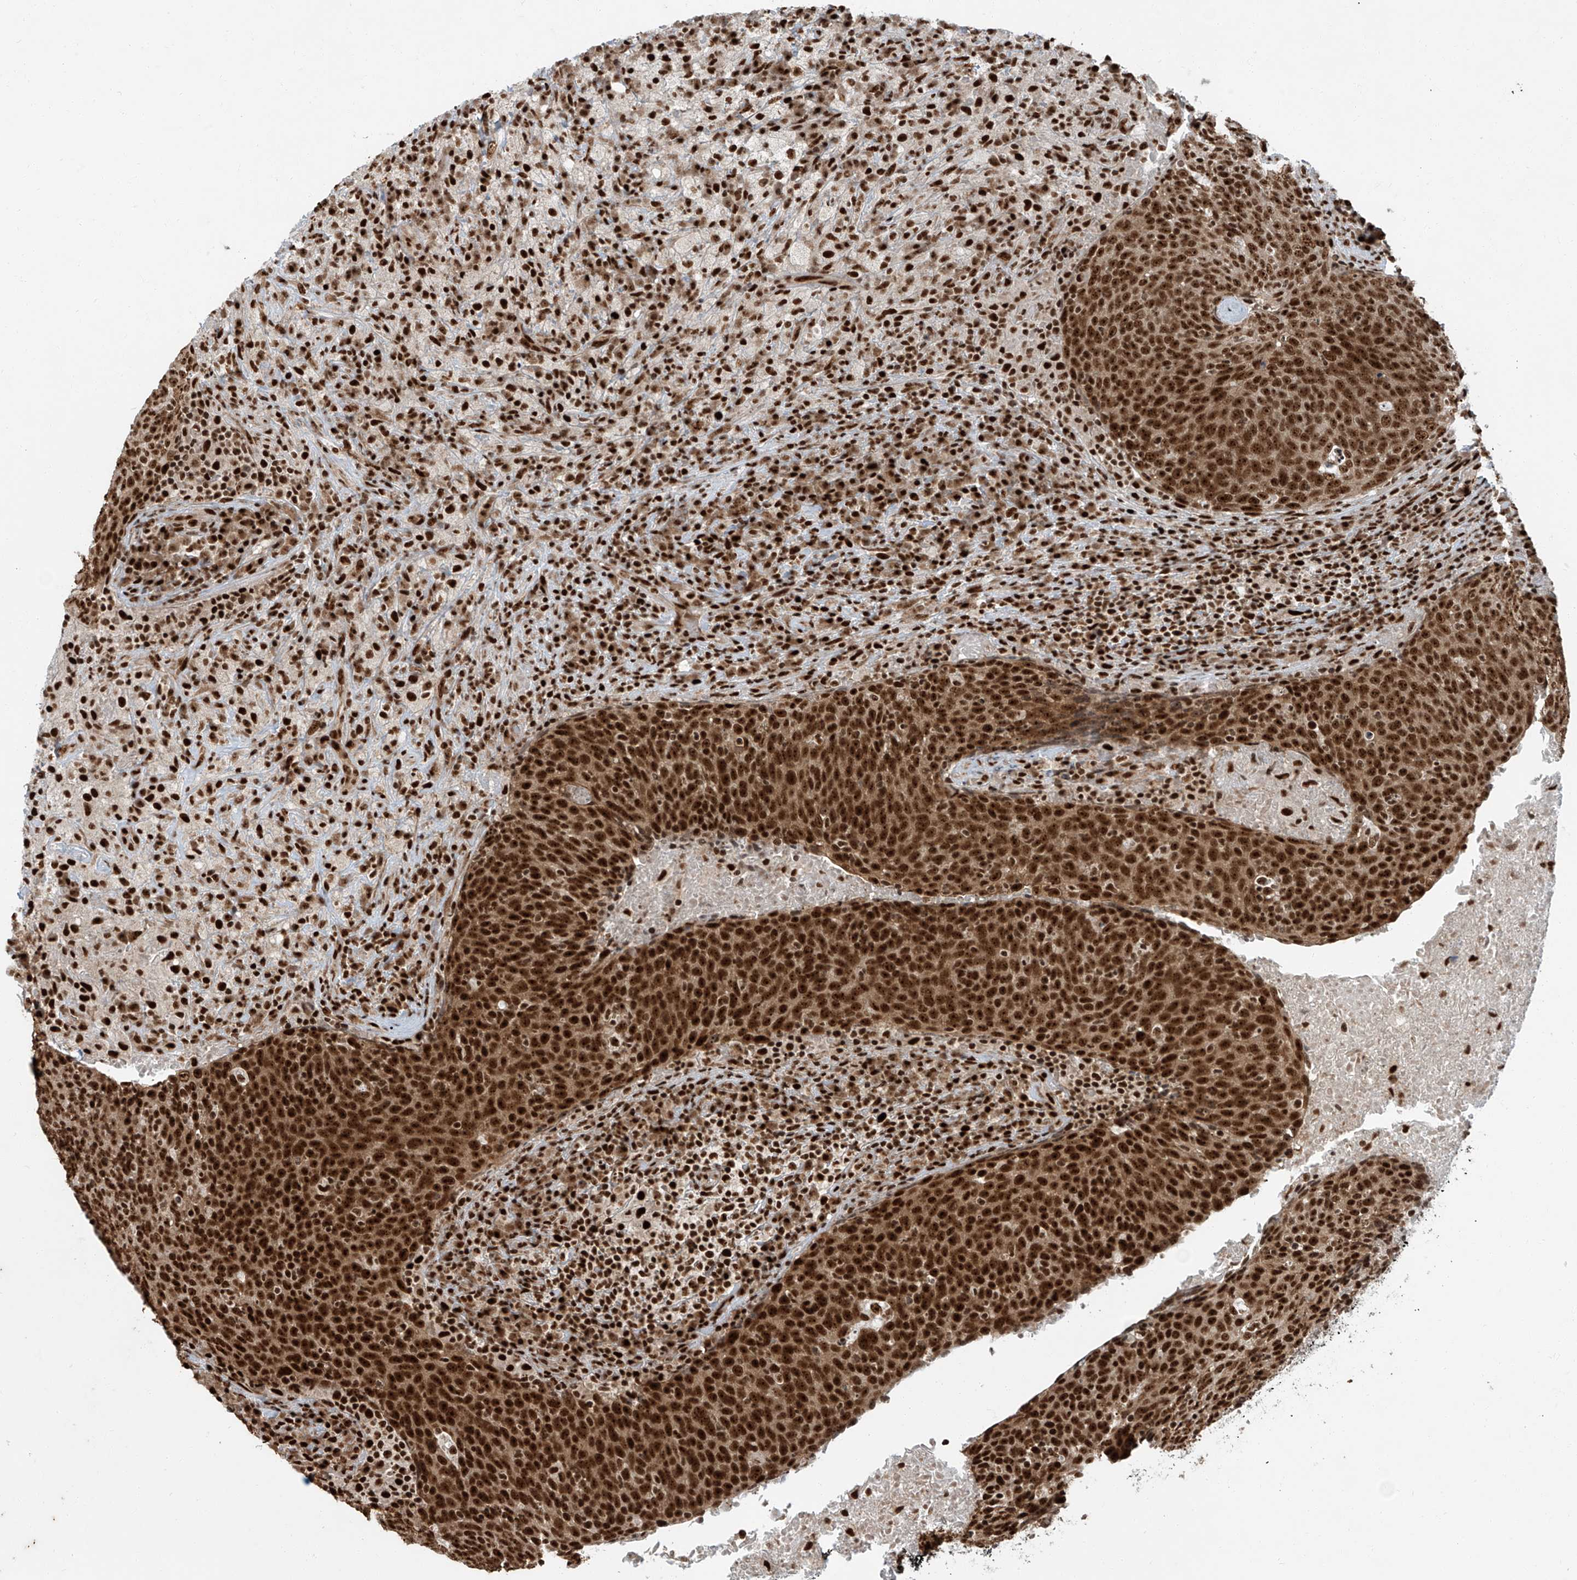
{"staining": {"intensity": "strong", "quantity": ">75%", "location": "nuclear"}, "tissue": "head and neck cancer", "cell_type": "Tumor cells", "image_type": "cancer", "snomed": [{"axis": "morphology", "description": "Squamous cell carcinoma, NOS"}, {"axis": "morphology", "description": "Squamous cell carcinoma, metastatic, NOS"}, {"axis": "topography", "description": "Lymph node"}, {"axis": "topography", "description": "Head-Neck"}], "caption": "An immunohistochemistry histopathology image of neoplastic tissue is shown. Protein staining in brown highlights strong nuclear positivity in head and neck cancer (squamous cell carcinoma) within tumor cells.", "gene": "FAM193B", "patient": {"sex": "male", "age": 62}}